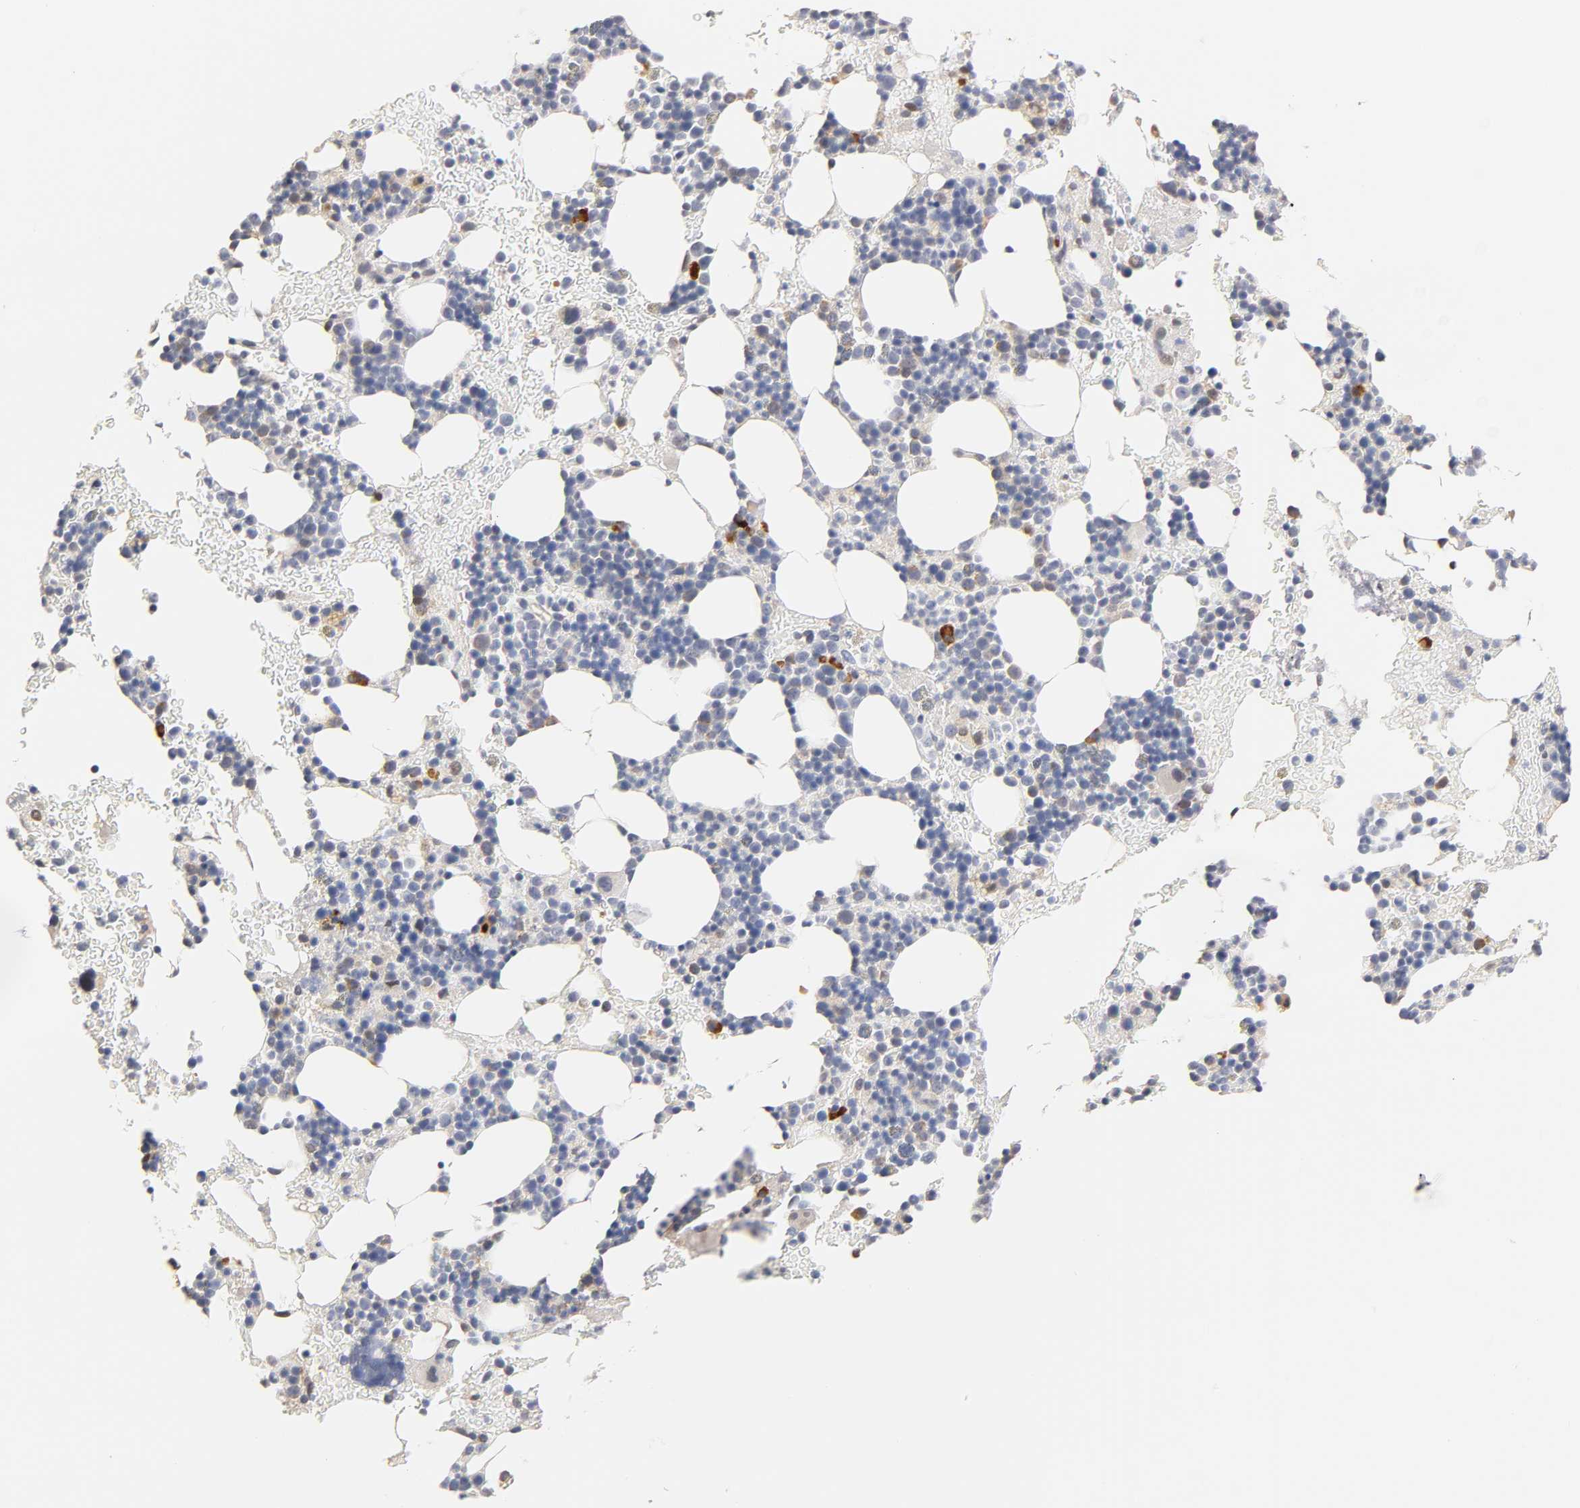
{"staining": {"intensity": "moderate", "quantity": "<25%", "location": "cytoplasmic/membranous"}, "tissue": "bone marrow", "cell_type": "Hematopoietic cells", "image_type": "normal", "snomed": [{"axis": "morphology", "description": "Normal tissue, NOS"}, {"axis": "topography", "description": "Bone marrow"}], "caption": "IHC micrograph of normal human bone marrow stained for a protein (brown), which displays low levels of moderate cytoplasmic/membranous staining in approximately <25% of hematopoietic cells.", "gene": "GSTZ1", "patient": {"sex": "male", "age": 17}}